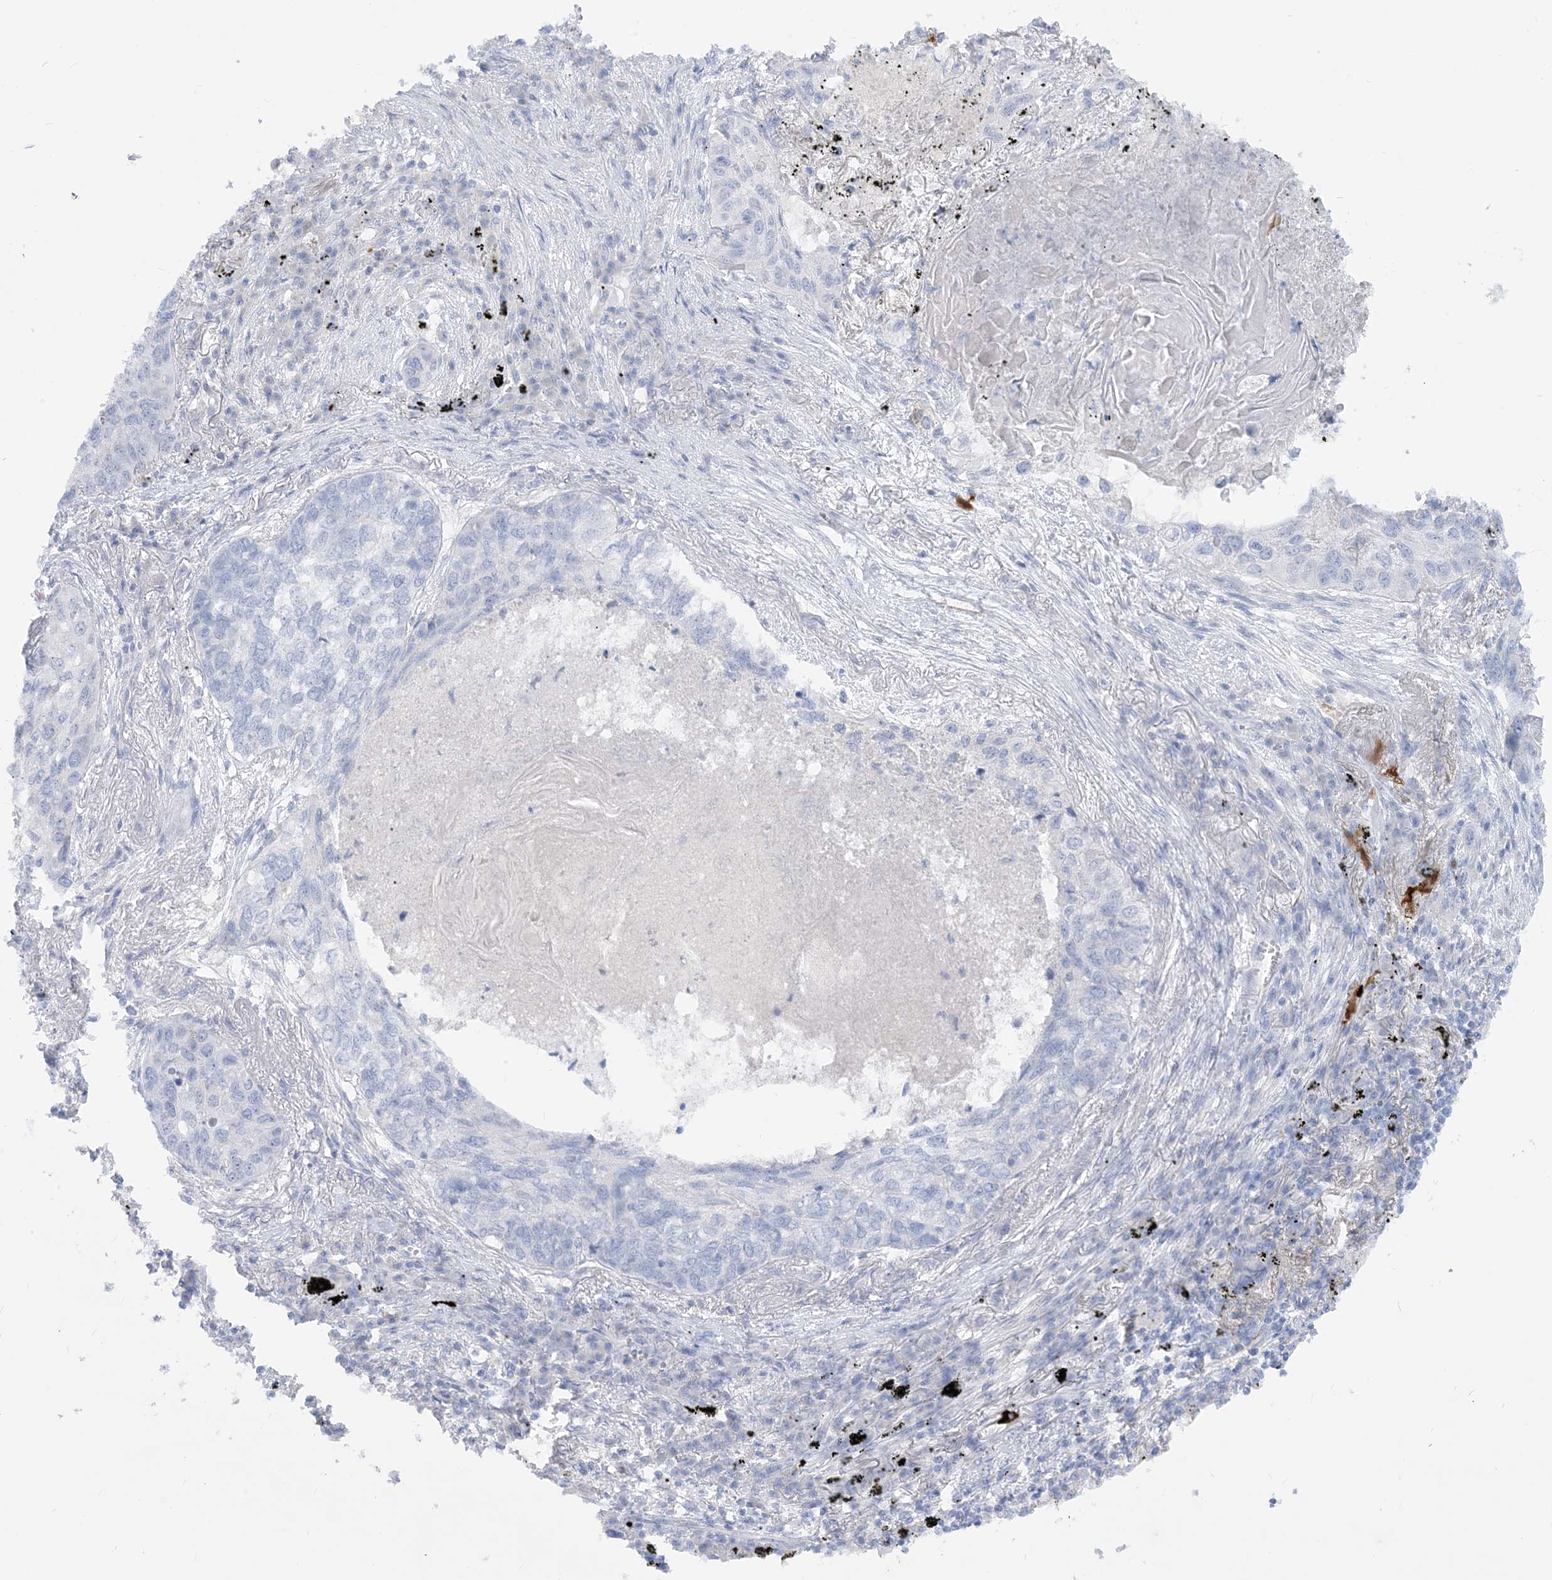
{"staining": {"intensity": "negative", "quantity": "none", "location": "none"}, "tissue": "lung cancer", "cell_type": "Tumor cells", "image_type": "cancer", "snomed": [{"axis": "morphology", "description": "Squamous cell carcinoma, NOS"}, {"axis": "topography", "description": "Lung"}], "caption": "This is a photomicrograph of immunohistochemistry (IHC) staining of lung cancer (squamous cell carcinoma), which shows no staining in tumor cells. (Immunohistochemistry, brightfield microscopy, high magnification).", "gene": "MARS2", "patient": {"sex": "female", "age": 63}}